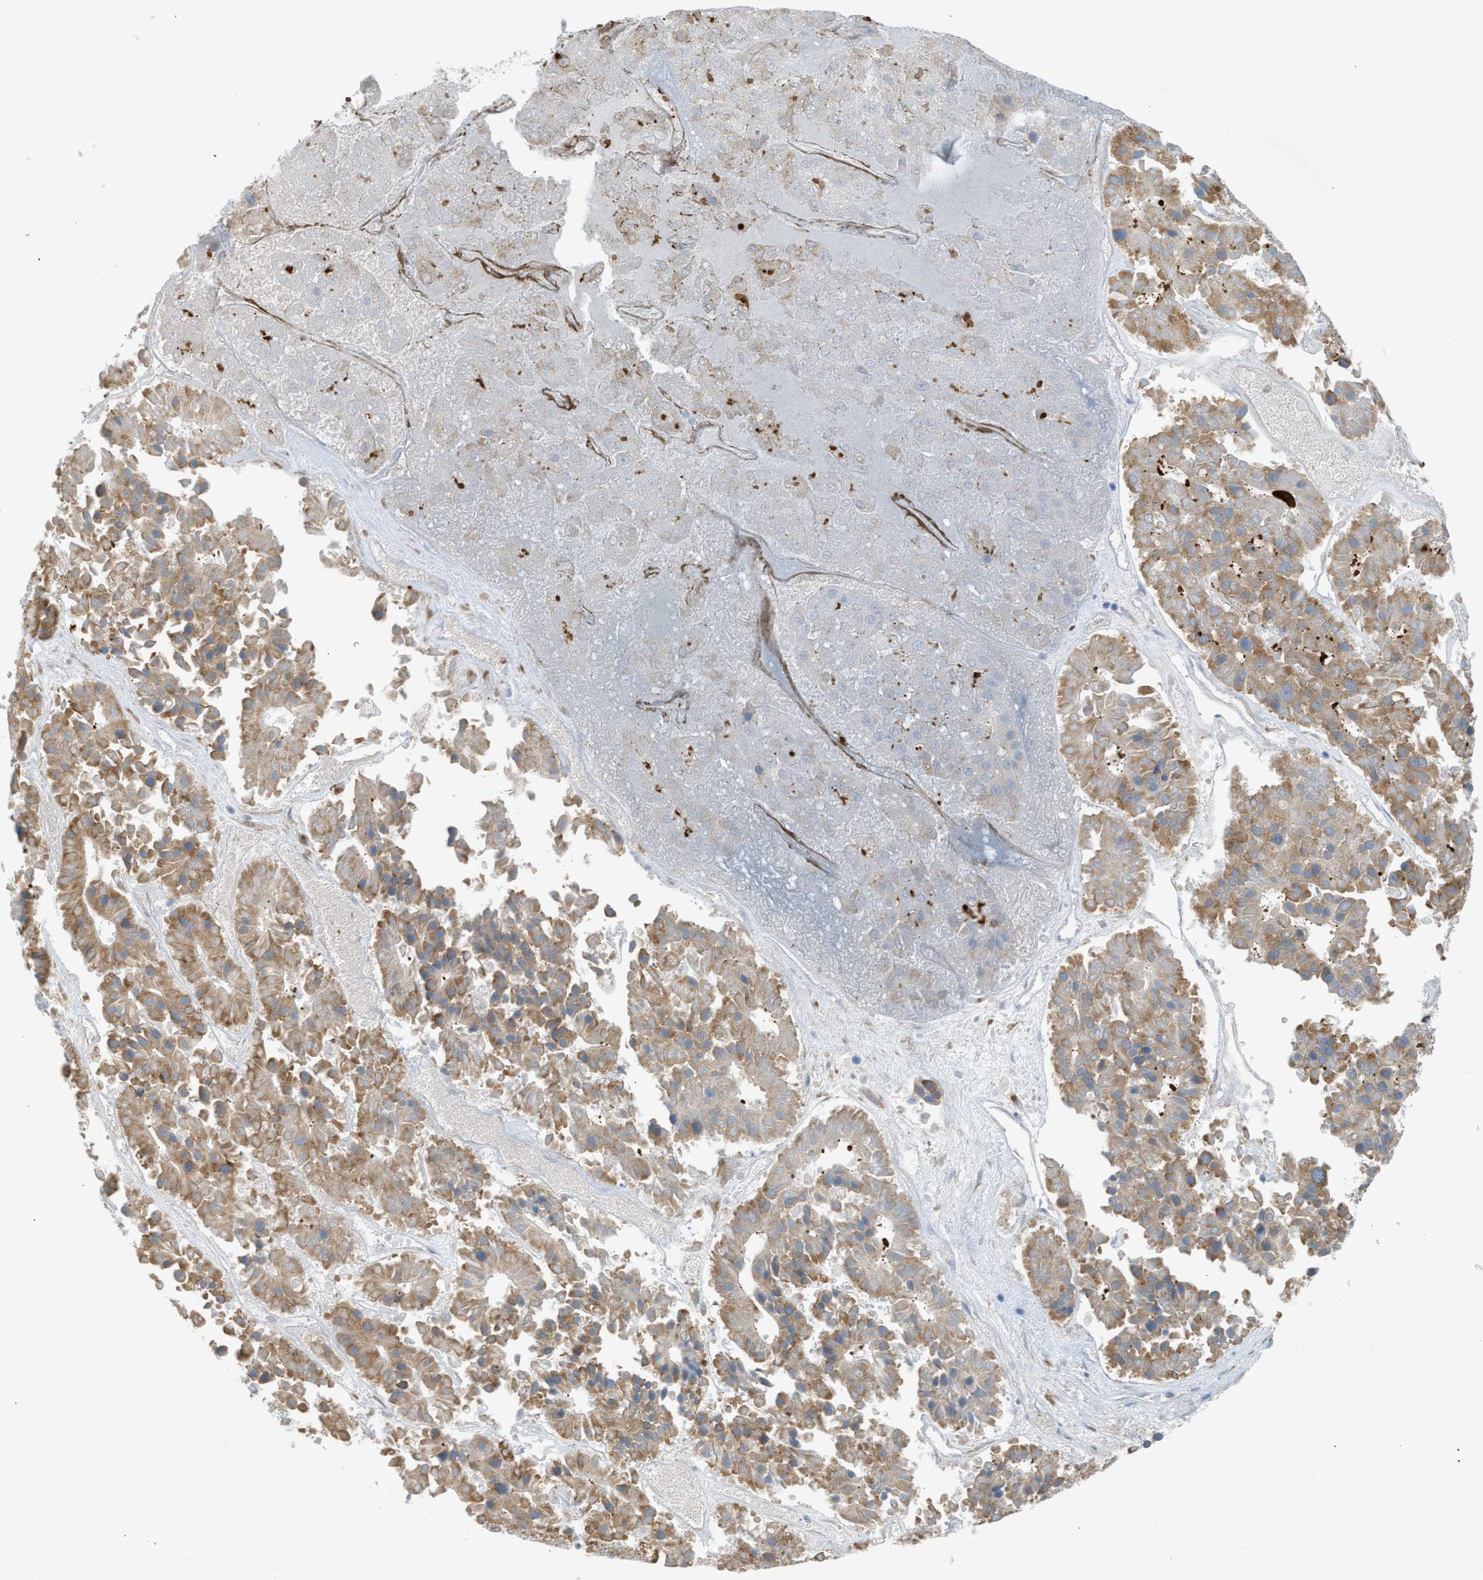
{"staining": {"intensity": "moderate", "quantity": ">75%", "location": "cytoplasmic/membranous"}, "tissue": "pancreatic cancer", "cell_type": "Tumor cells", "image_type": "cancer", "snomed": [{"axis": "morphology", "description": "Adenocarcinoma, NOS"}, {"axis": "topography", "description": "Pancreas"}], "caption": "Immunohistochemical staining of human adenocarcinoma (pancreatic) exhibits medium levels of moderate cytoplasmic/membranous protein staining in approximately >75% of tumor cells. The protein is stained brown, and the nuclei are stained in blue (DAB IHC with brightfield microscopy, high magnification).", "gene": "KCNC2", "patient": {"sex": "male", "age": 50}}